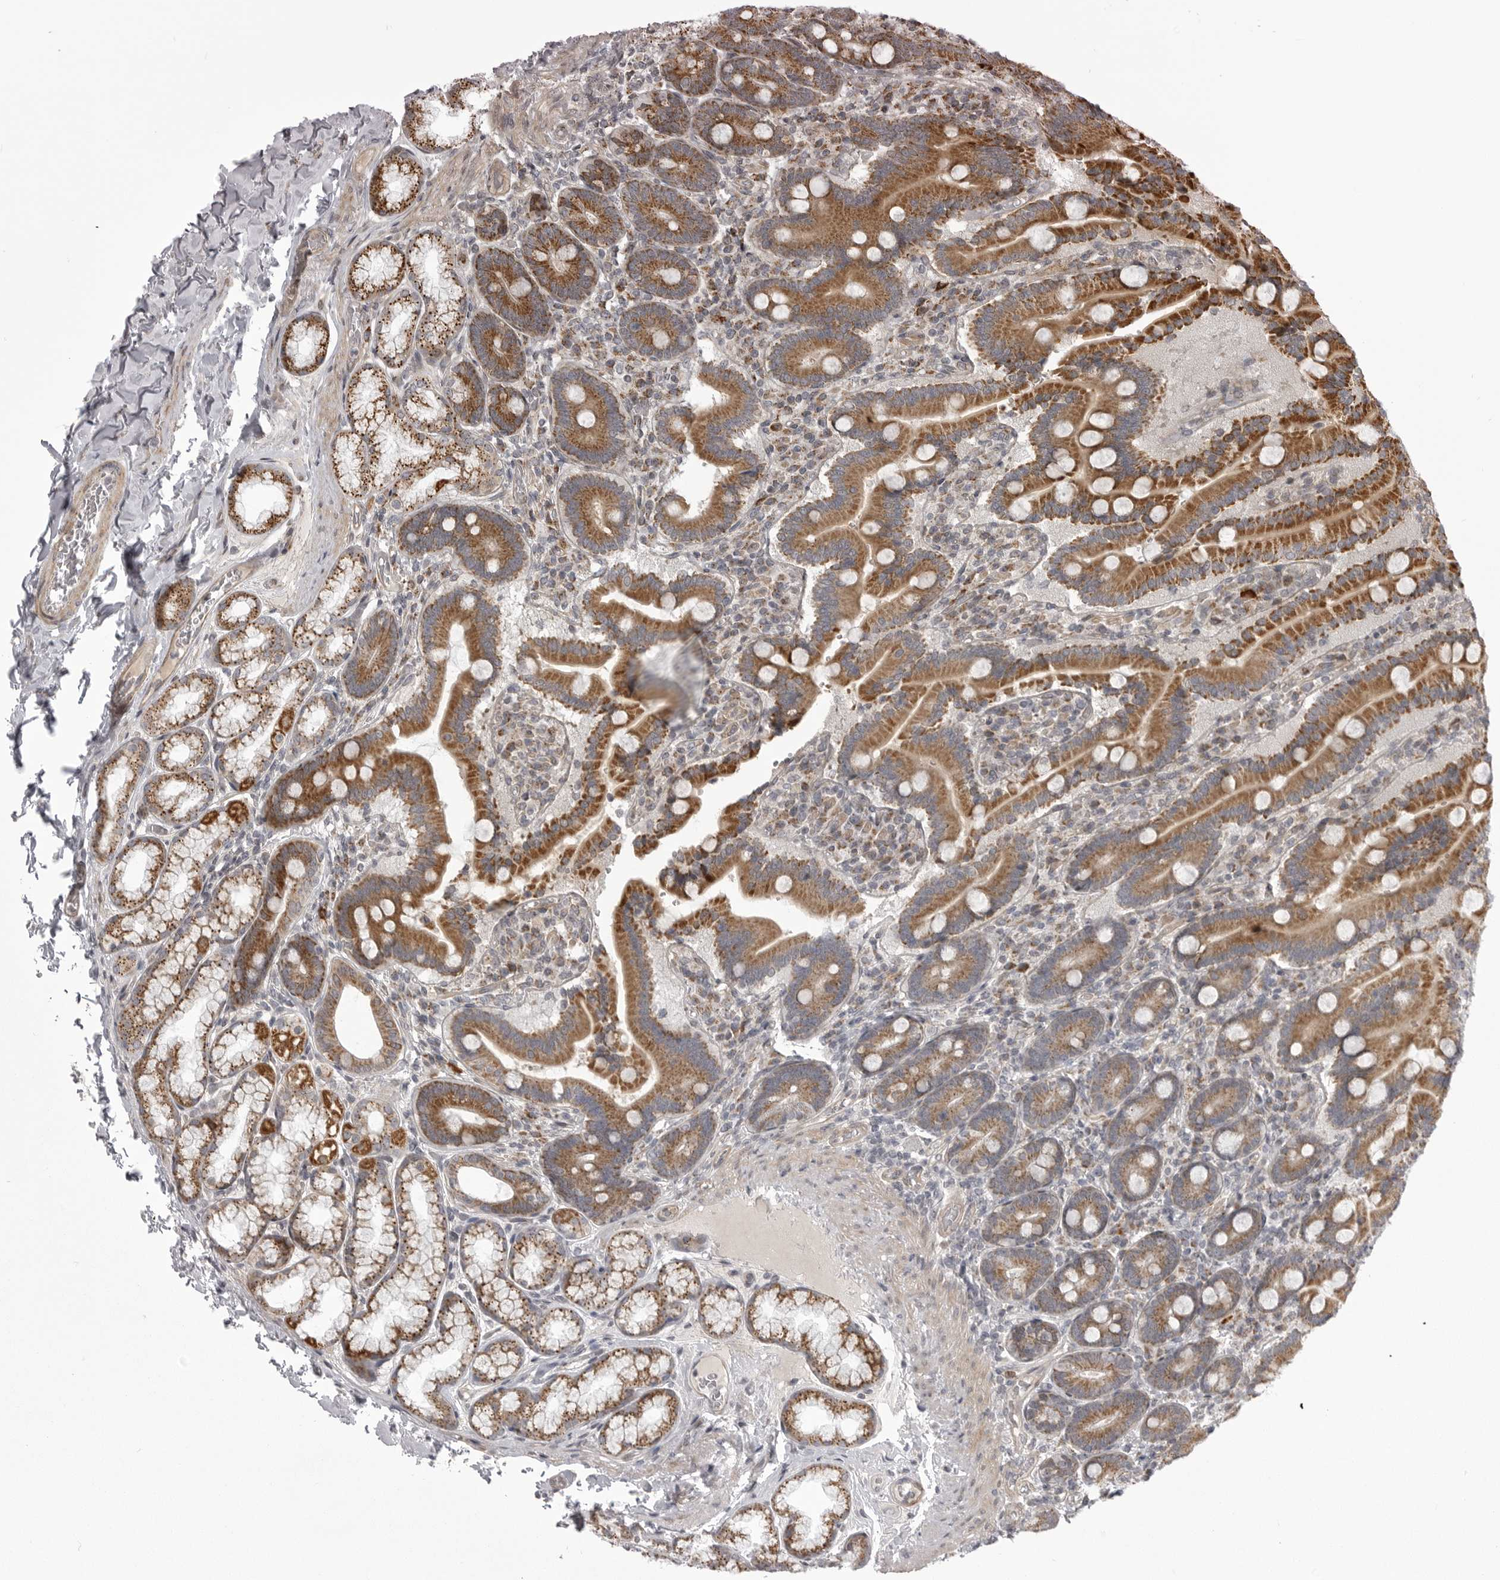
{"staining": {"intensity": "strong", "quantity": ">75%", "location": "cytoplasmic/membranous"}, "tissue": "duodenum", "cell_type": "Glandular cells", "image_type": "normal", "snomed": [{"axis": "morphology", "description": "Normal tissue, NOS"}, {"axis": "topography", "description": "Duodenum"}], "caption": "Immunohistochemical staining of unremarkable duodenum demonstrates high levels of strong cytoplasmic/membranous positivity in approximately >75% of glandular cells.", "gene": "TMPRSS11F", "patient": {"sex": "female", "age": 62}}